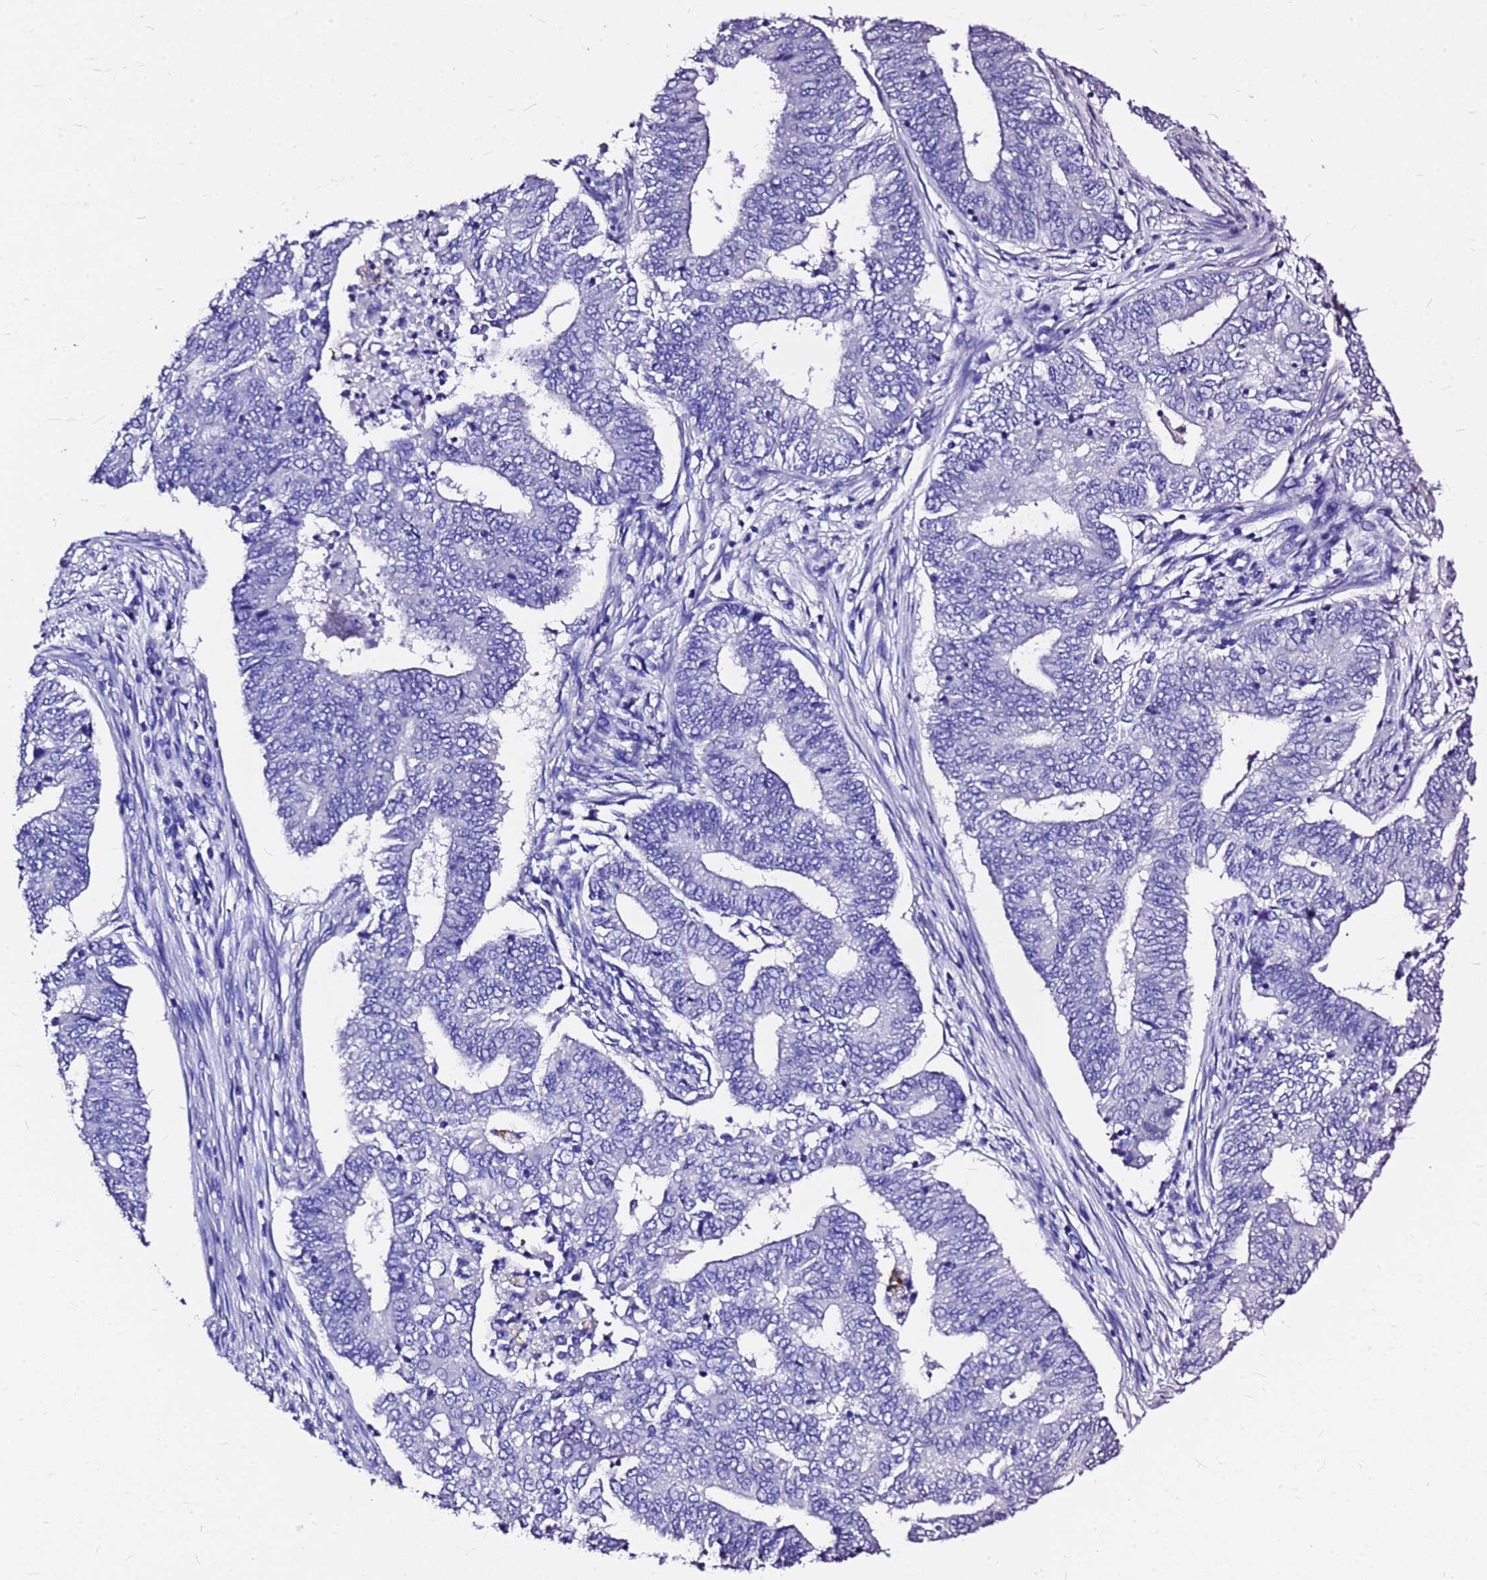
{"staining": {"intensity": "negative", "quantity": "none", "location": "none"}, "tissue": "endometrial cancer", "cell_type": "Tumor cells", "image_type": "cancer", "snomed": [{"axis": "morphology", "description": "Adenocarcinoma, NOS"}, {"axis": "topography", "description": "Endometrium"}], "caption": "High magnification brightfield microscopy of adenocarcinoma (endometrial) stained with DAB (brown) and counterstained with hematoxylin (blue): tumor cells show no significant staining. The staining was performed using DAB to visualize the protein expression in brown, while the nuclei were stained in blue with hematoxylin (Magnification: 20x).", "gene": "HERC4", "patient": {"sex": "female", "age": 62}}